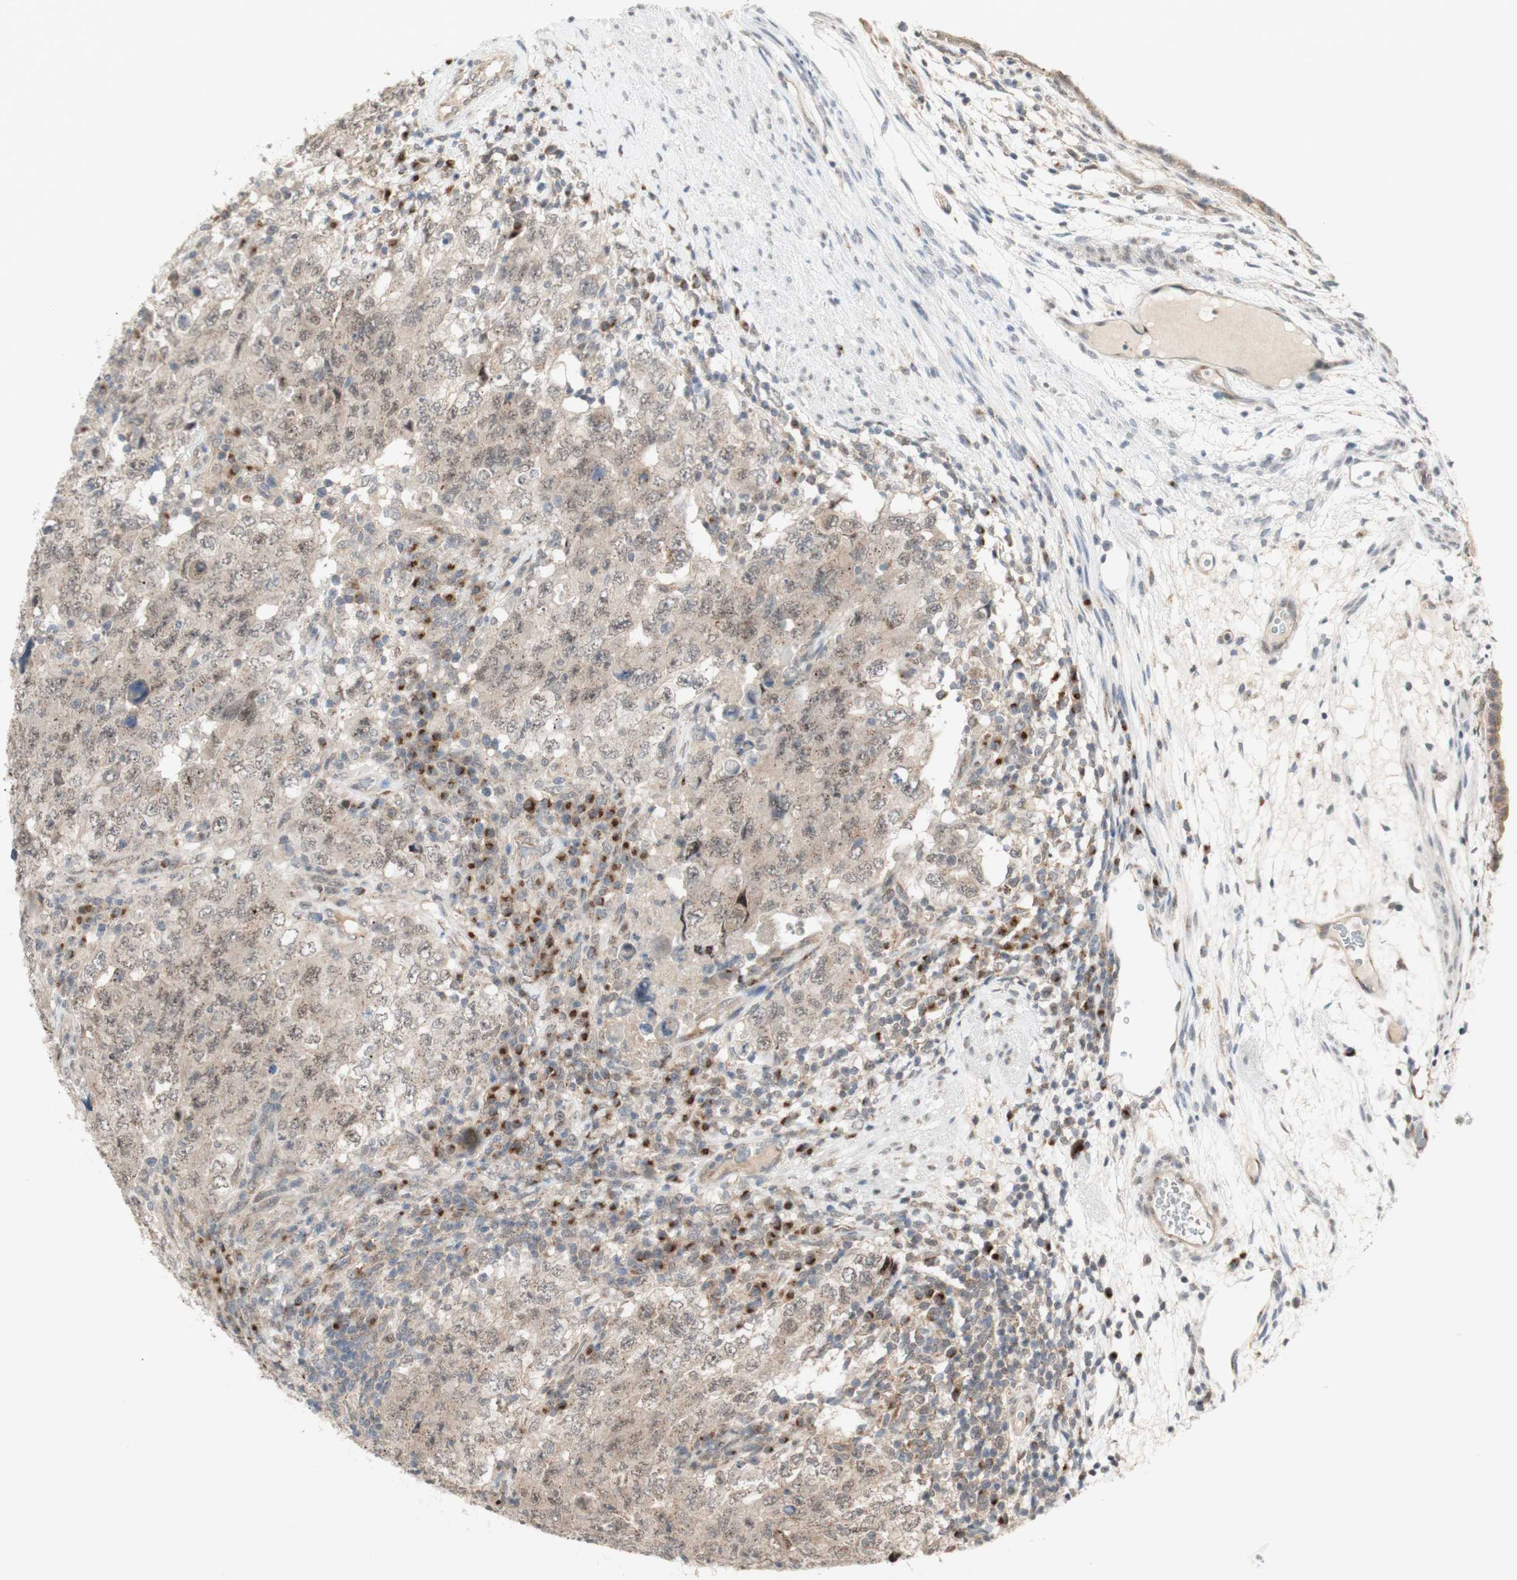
{"staining": {"intensity": "weak", "quantity": ">75%", "location": "cytoplasmic/membranous"}, "tissue": "testis cancer", "cell_type": "Tumor cells", "image_type": "cancer", "snomed": [{"axis": "morphology", "description": "Carcinoma, Embryonal, NOS"}, {"axis": "topography", "description": "Testis"}], "caption": "Tumor cells exhibit low levels of weak cytoplasmic/membranous expression in about >75% of cells in human testis cancer. (IHC, brightfield microscopy, high magnification).", "gene": "CYLD", "patient": {"sex": "male", "age": 26}}